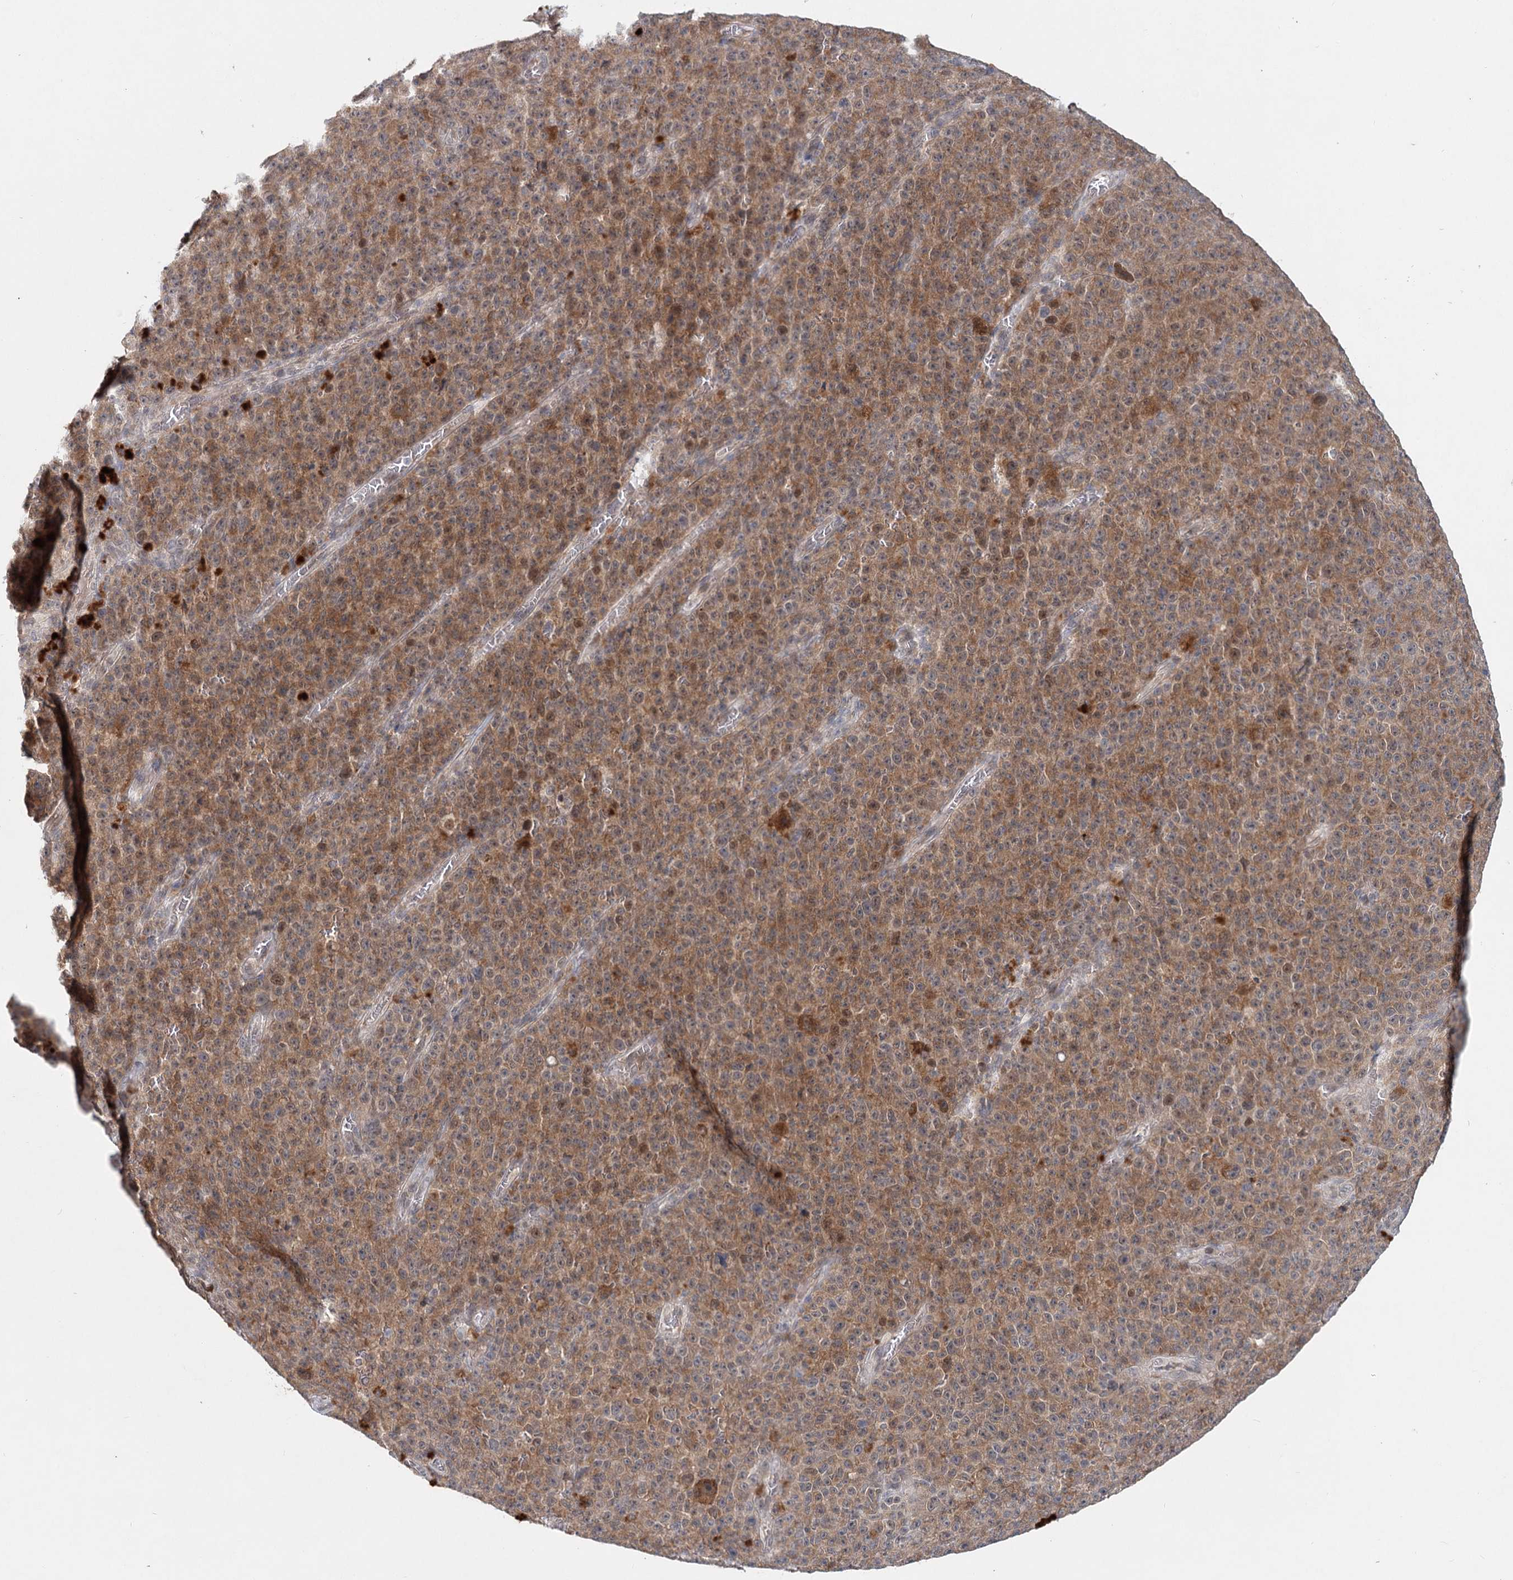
{"staining": {"intensity": "moderate", "quantity": ">75%", "location": "cytoplasmic/membranous"}, "tissue": "melanoma", "cell_type": "Tumor cells", "image_type": "cancer", "snomed": [{"axis": "morphology", "description": "Malignant melanoma, NOS"}, {"axis": "topography", "description": "Skin"}], "caption": "Melanoma tissue reveals moderate cytoplasmic/membranous staining in about >75% of tumor cells, visualized by immunohistochemistry.", "gene": "AP3B1", "patient": {"sex": "female", "age": 82}}